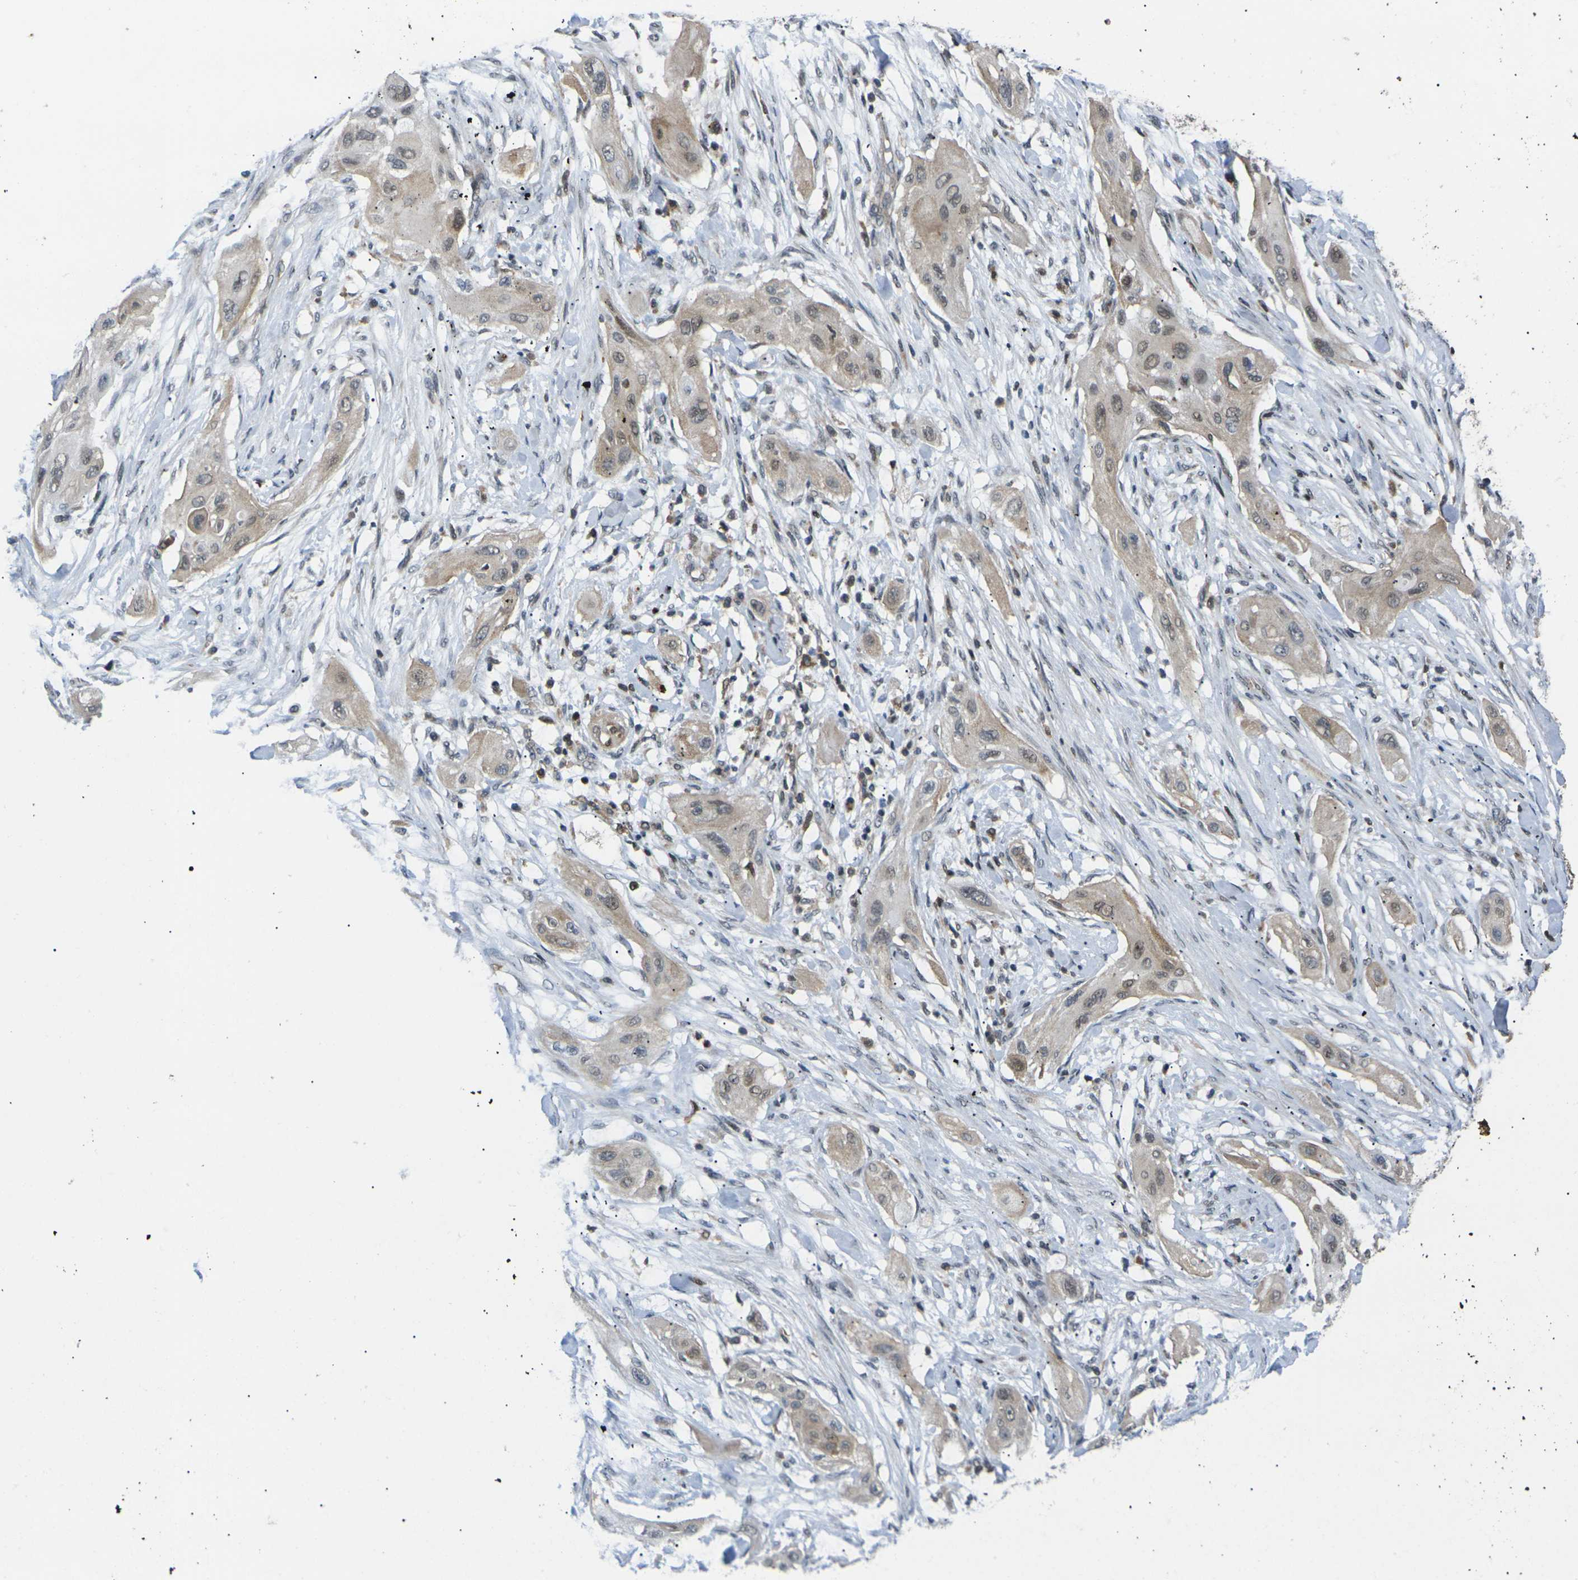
{"staining": {"intensity": "moderate", "quantity": ">75%", "location": "cytoplasmic/membranous"}, "tissue": "lung cancer", "cell_type": "Tumor cells", "image_type": "cancer", "snomed": [{"axis": "morphology", "description": "Squamous cell carcinoma, NOS"}, {"axis": "topography", "description": "Lung"}], "caption": "High-magnification brightfield microscopy of squamous cell carcinoma (lung) stained with DAB (3,3'-diaminobenzidine) (brown) and counterstained with hematoxylin (blue). tumor cells exhibit moderate cytoplasmic/membranous expression is identified in approximately>75% of cells. The protein of interest is shown in brown color, while the nuclei are stained blue.", "gene": "RPS6KA3", "patient": {"sex": "female", "age": 47}}